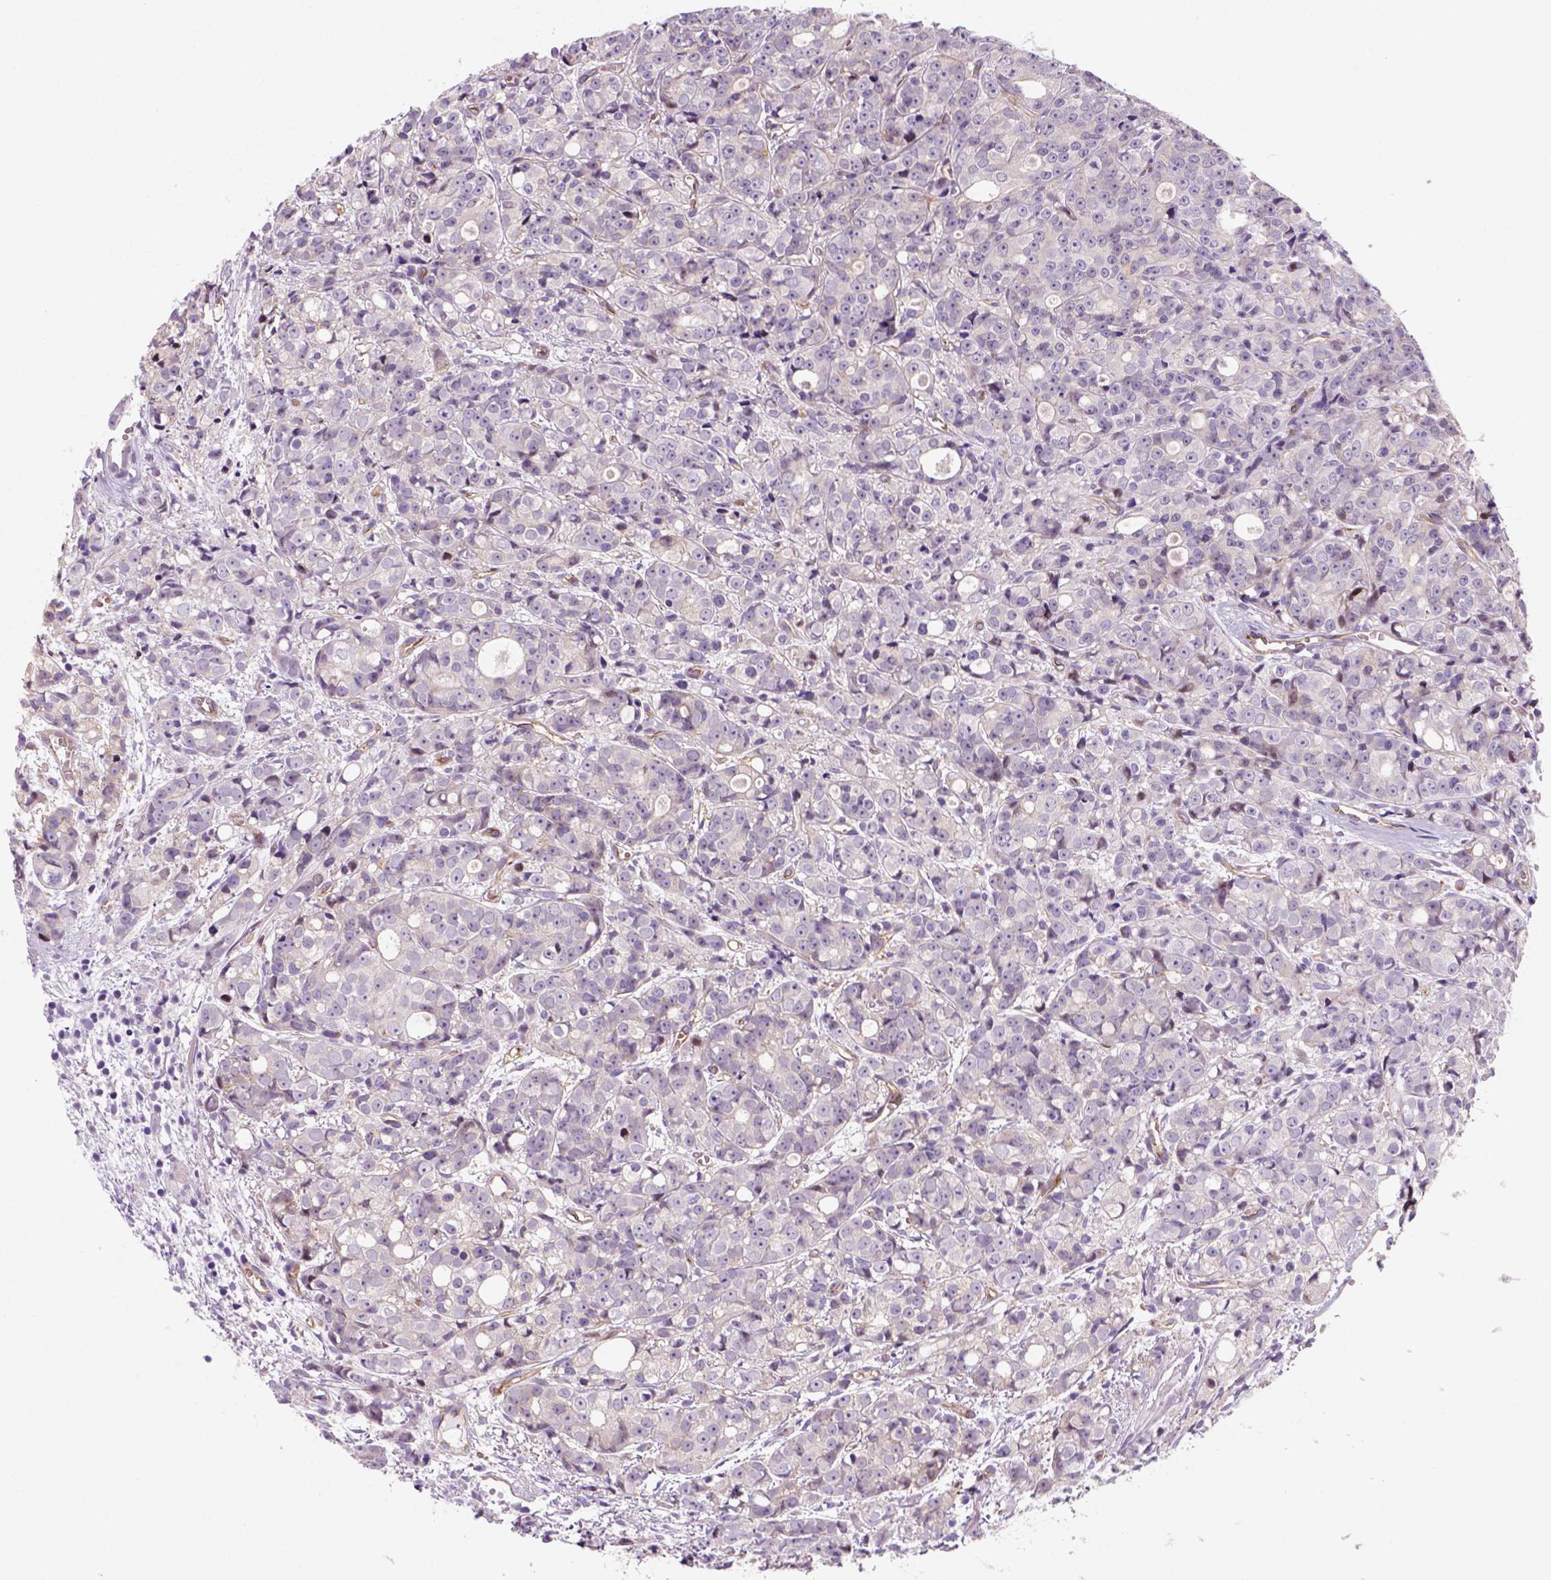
{"staining": {"intensity": "negative", "quantity": "none", "location": "none"}, "tissue": "prostate cancer", "cell_type": "Tumor cells", "image_type": "cancer", "snomed": [{"axis": "morphology", "description": "Adenocarcinoma, Medium grade"}, {"axis": "topography", "description": "Prostate"}], "caption": "Protein analysis of prostate cancer reveals no significant staining in tumor cells.", "gene": "VSTM5", "patient": {"sex": "male", "age": 74}}